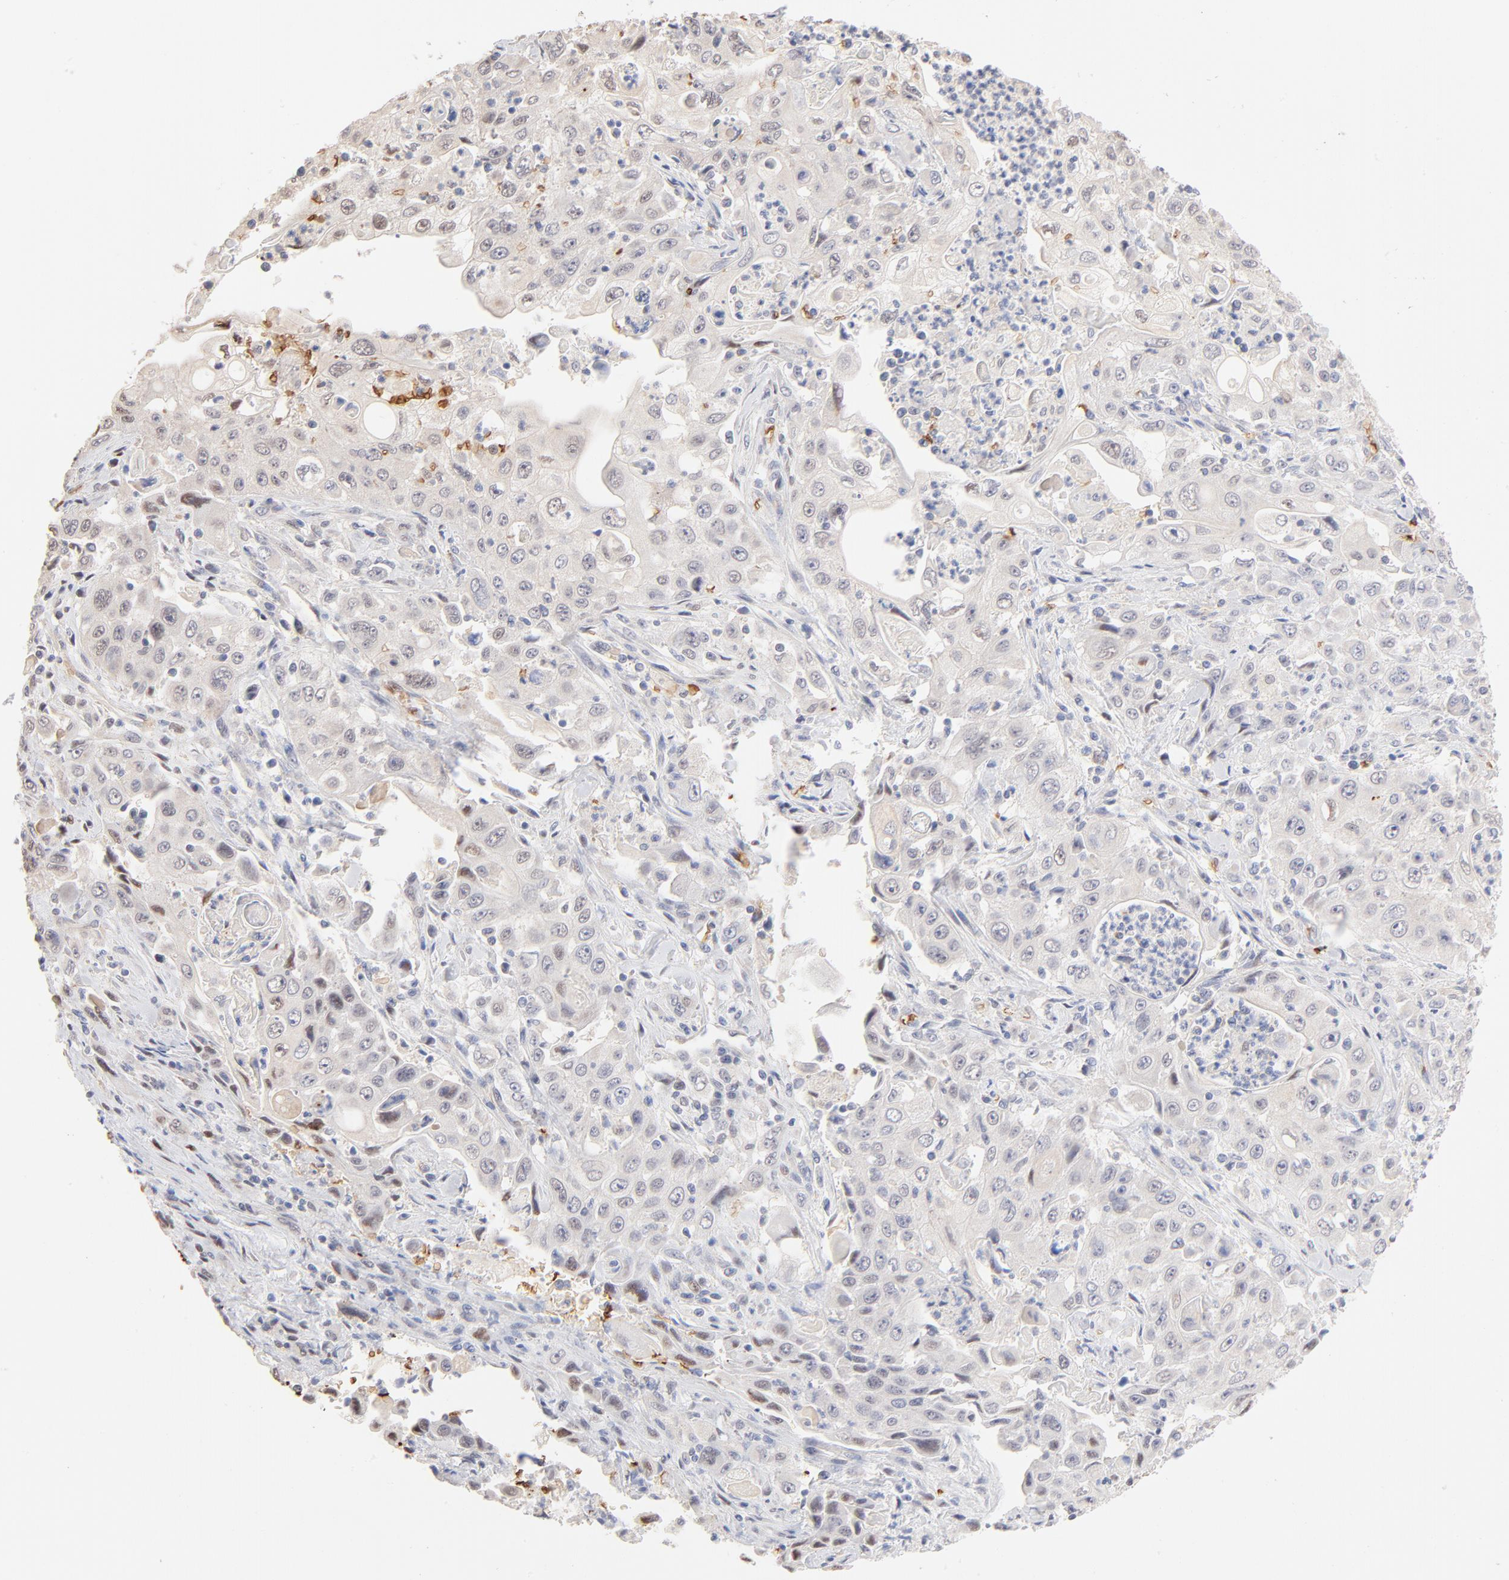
{"staining": {"intensity": "weak", "quantity": "<25%", "location": "nuclear"}, "tissue": "pancreatic cancer", "cell_type": "Tumor cells", "image_type": "cancer", "snomed": [{"axis": "morphology", "description": "Adenocarcinoma, NOS"}, {"axis": "topography", "description": "Pancreas"}], "caption": "A high-resolution histopathology image shows immunohistochemistry (IHC) staining of pancreatic cancer, which shows no significant expression in tumor cells.", "gene": "SPTB", "patient": {"sex": "male", "age": 70}}